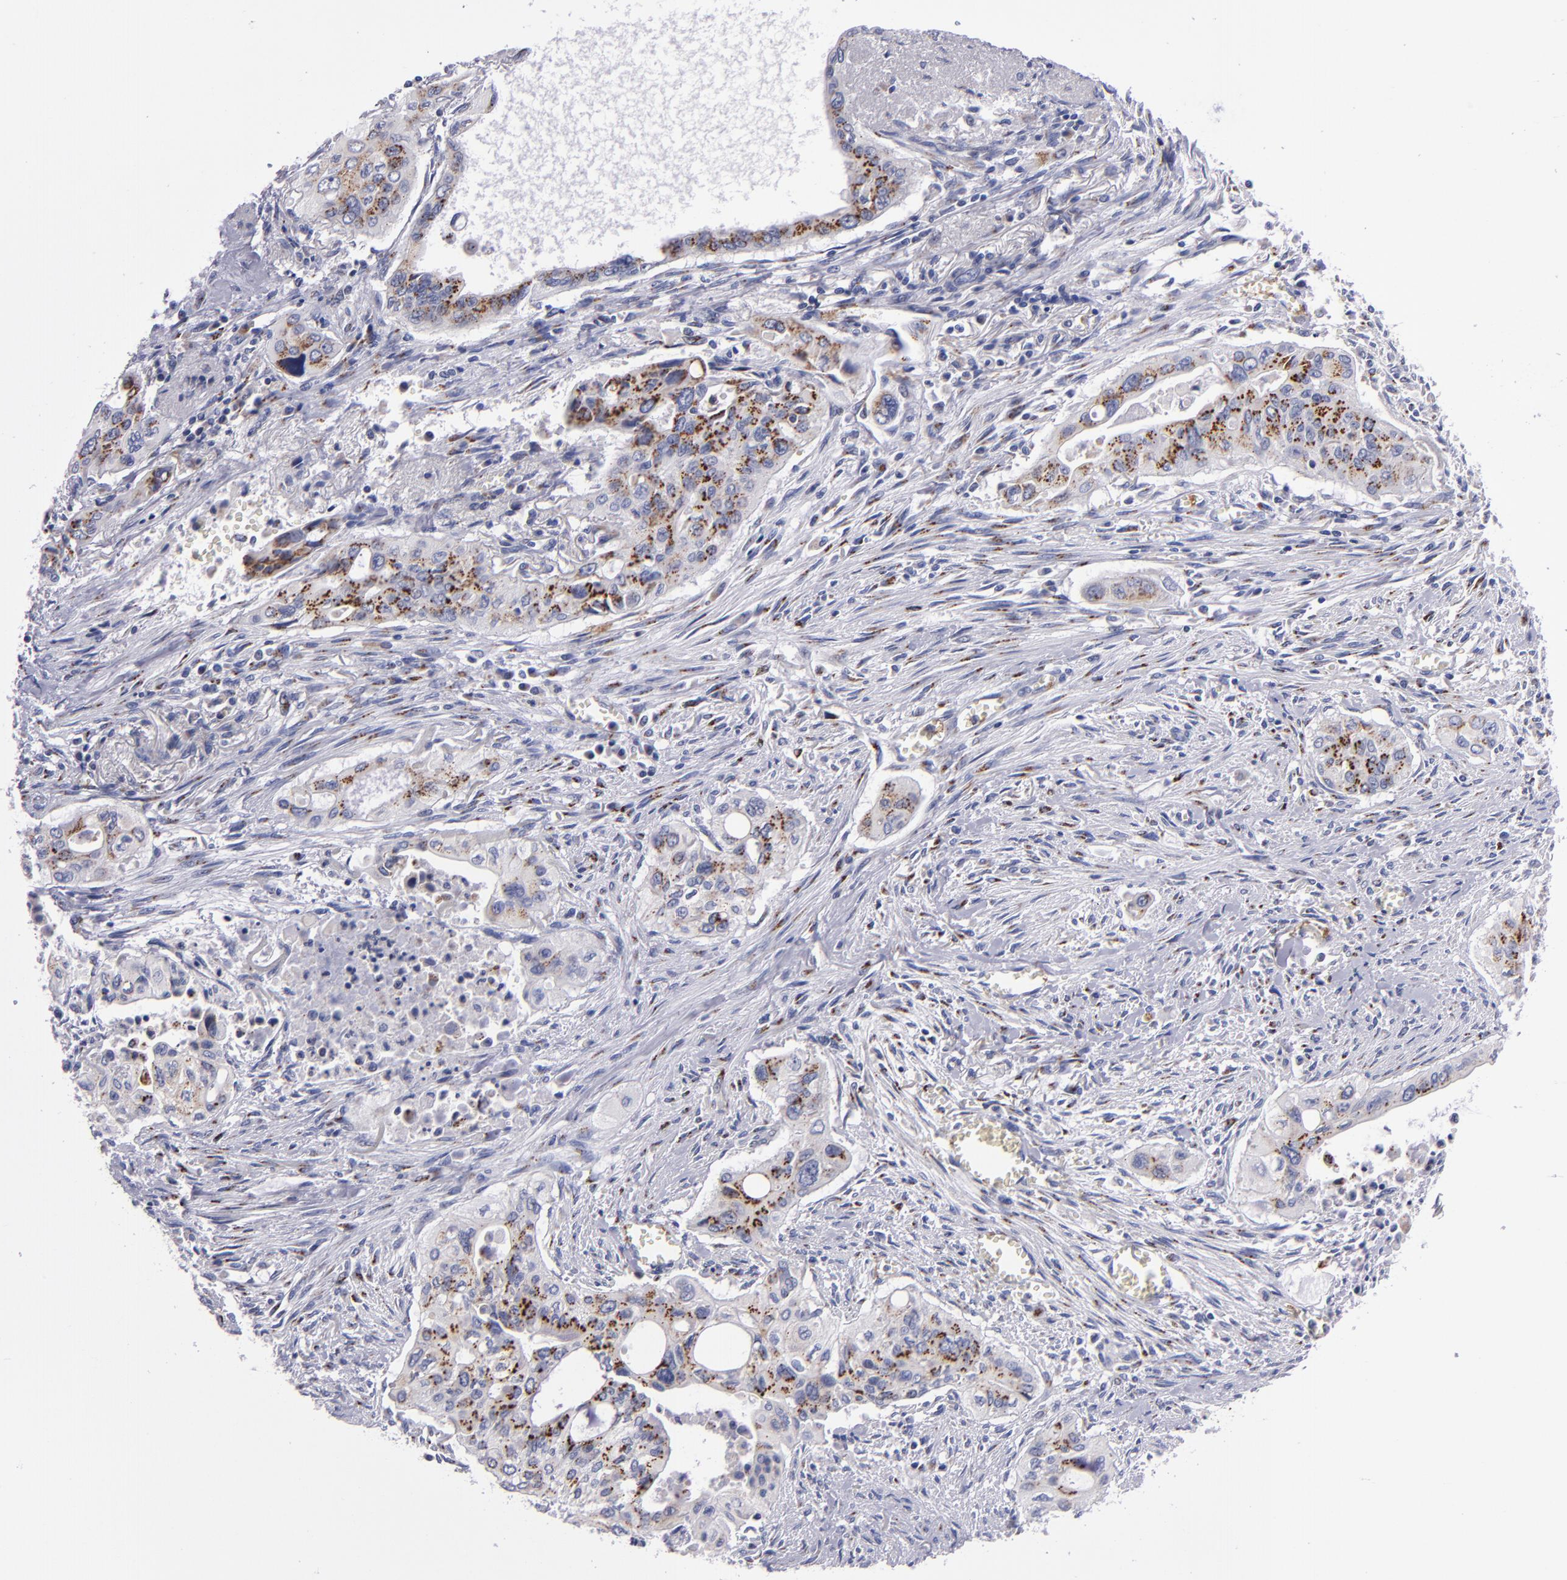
{"staining": {"intensity": "strong", "quantity": ">75%", "location": "cytoplasmic/membranous"}, "tissue": "pancreatic cancer", "cell_type": "Tumor cells", "image_type": "cancer", "snomed": [{"axis": "morphology", "description": "Adenocarcinoma, NOS"}, {"axis": "topography", "description": "Pancreas"}], "caption": "Approximately >75% of tumor cells in human pancreatic cancer reveal strong cytoplasmic/membranous protein staining as visualized by brown immunohistochemical staining.", "gene": "RAB41", "patient": {"sex": "male", "age": 77}}